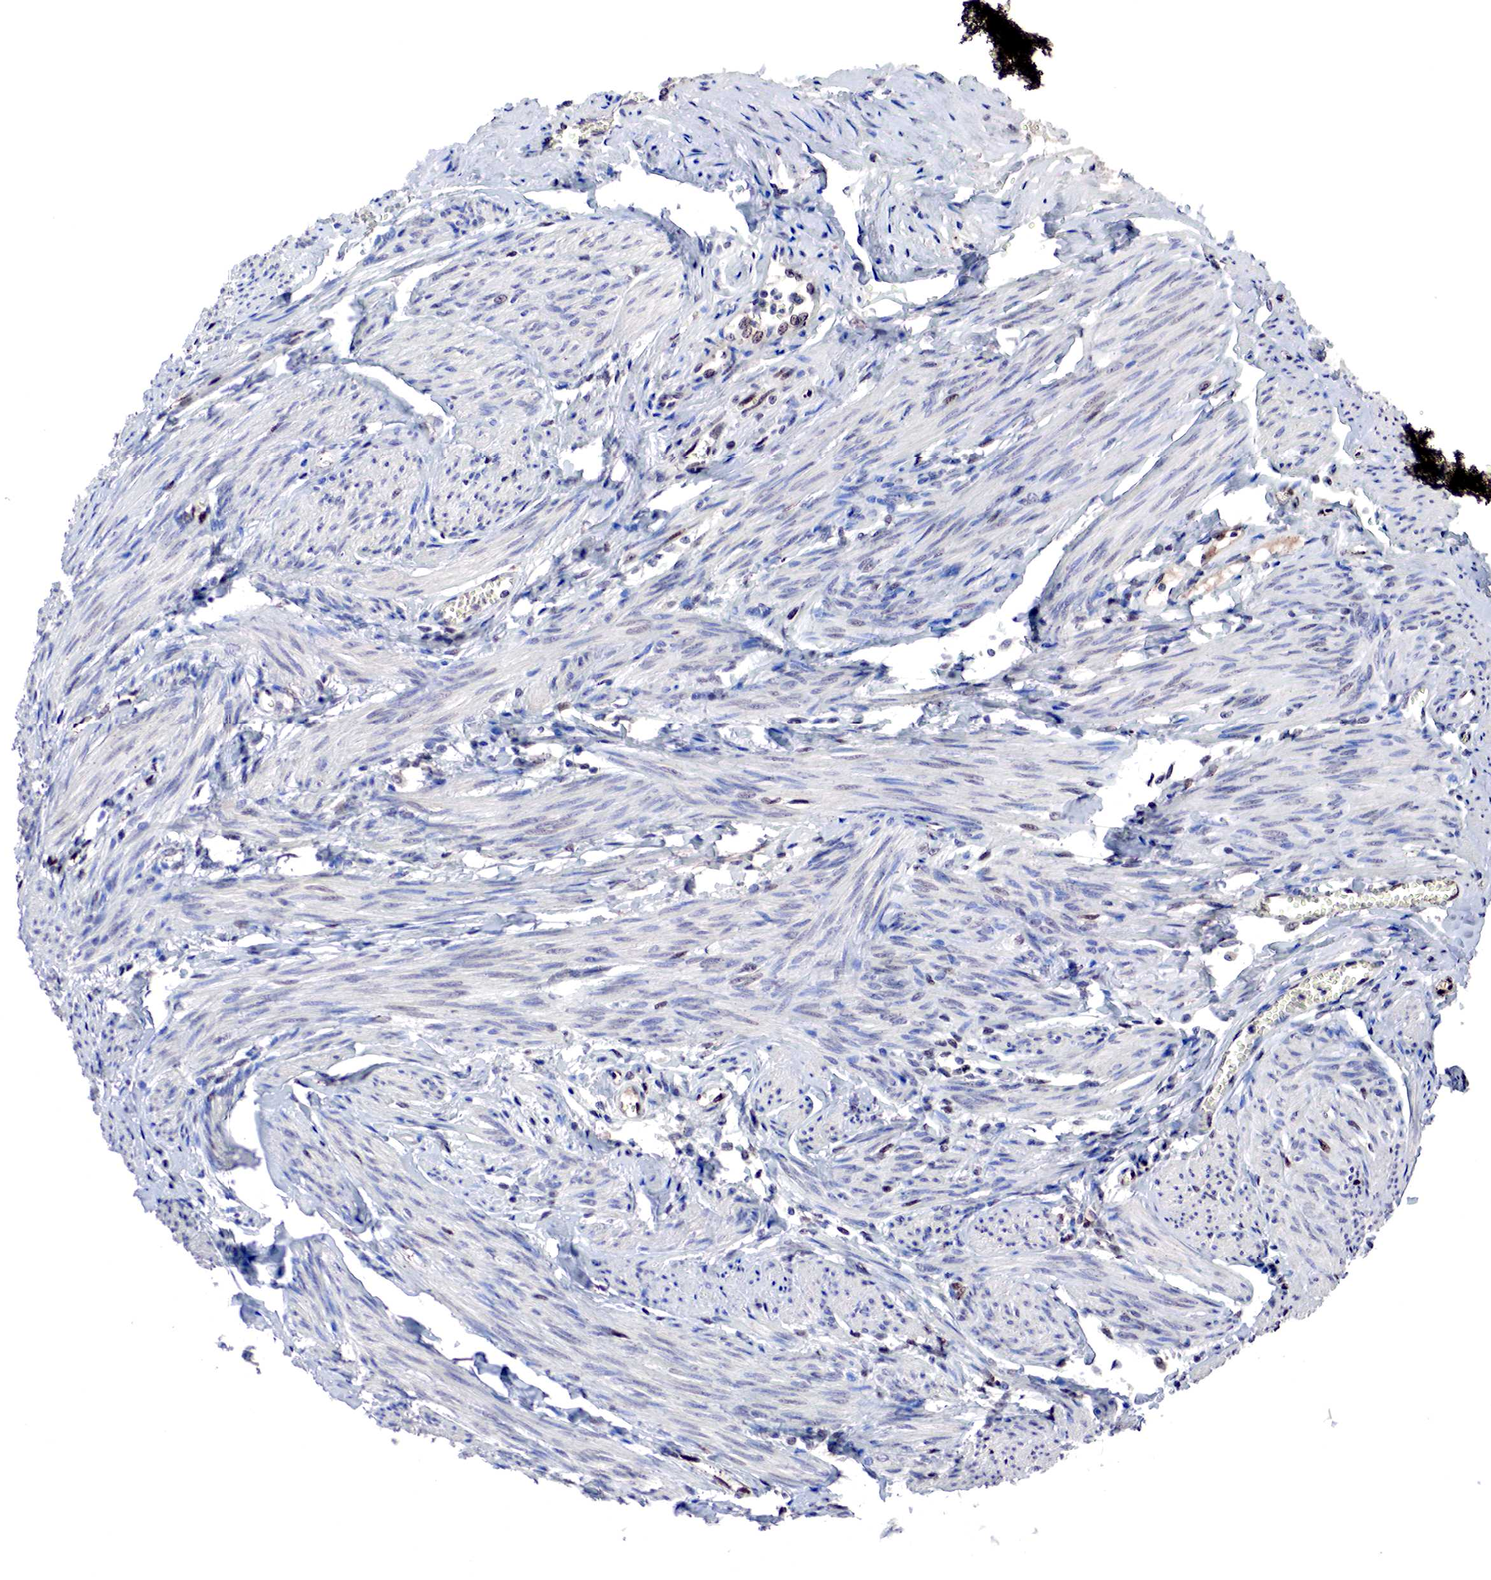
{"staining": {"intensity": "moderate", "quantity": "25%-75%", "location": "nuclear"}, "tissue": "endometrial cancer", "cell_type": "Tumor cells", "image_type": "cancer", "snomed": [{"axis": "morphology", "description": "Adenocarcinoma, NOS"}, {"axis": "topography", "description": "Endometrium"}], "caption": "Approximately 25%-75% of tumor cells in adenocarcinoma (endometrial) display moderate nuclear protein positivity as visualized by brown immunohistochemical staining.", "gene": "DACH2", "patient": {"sex": "female", "age": 76}}